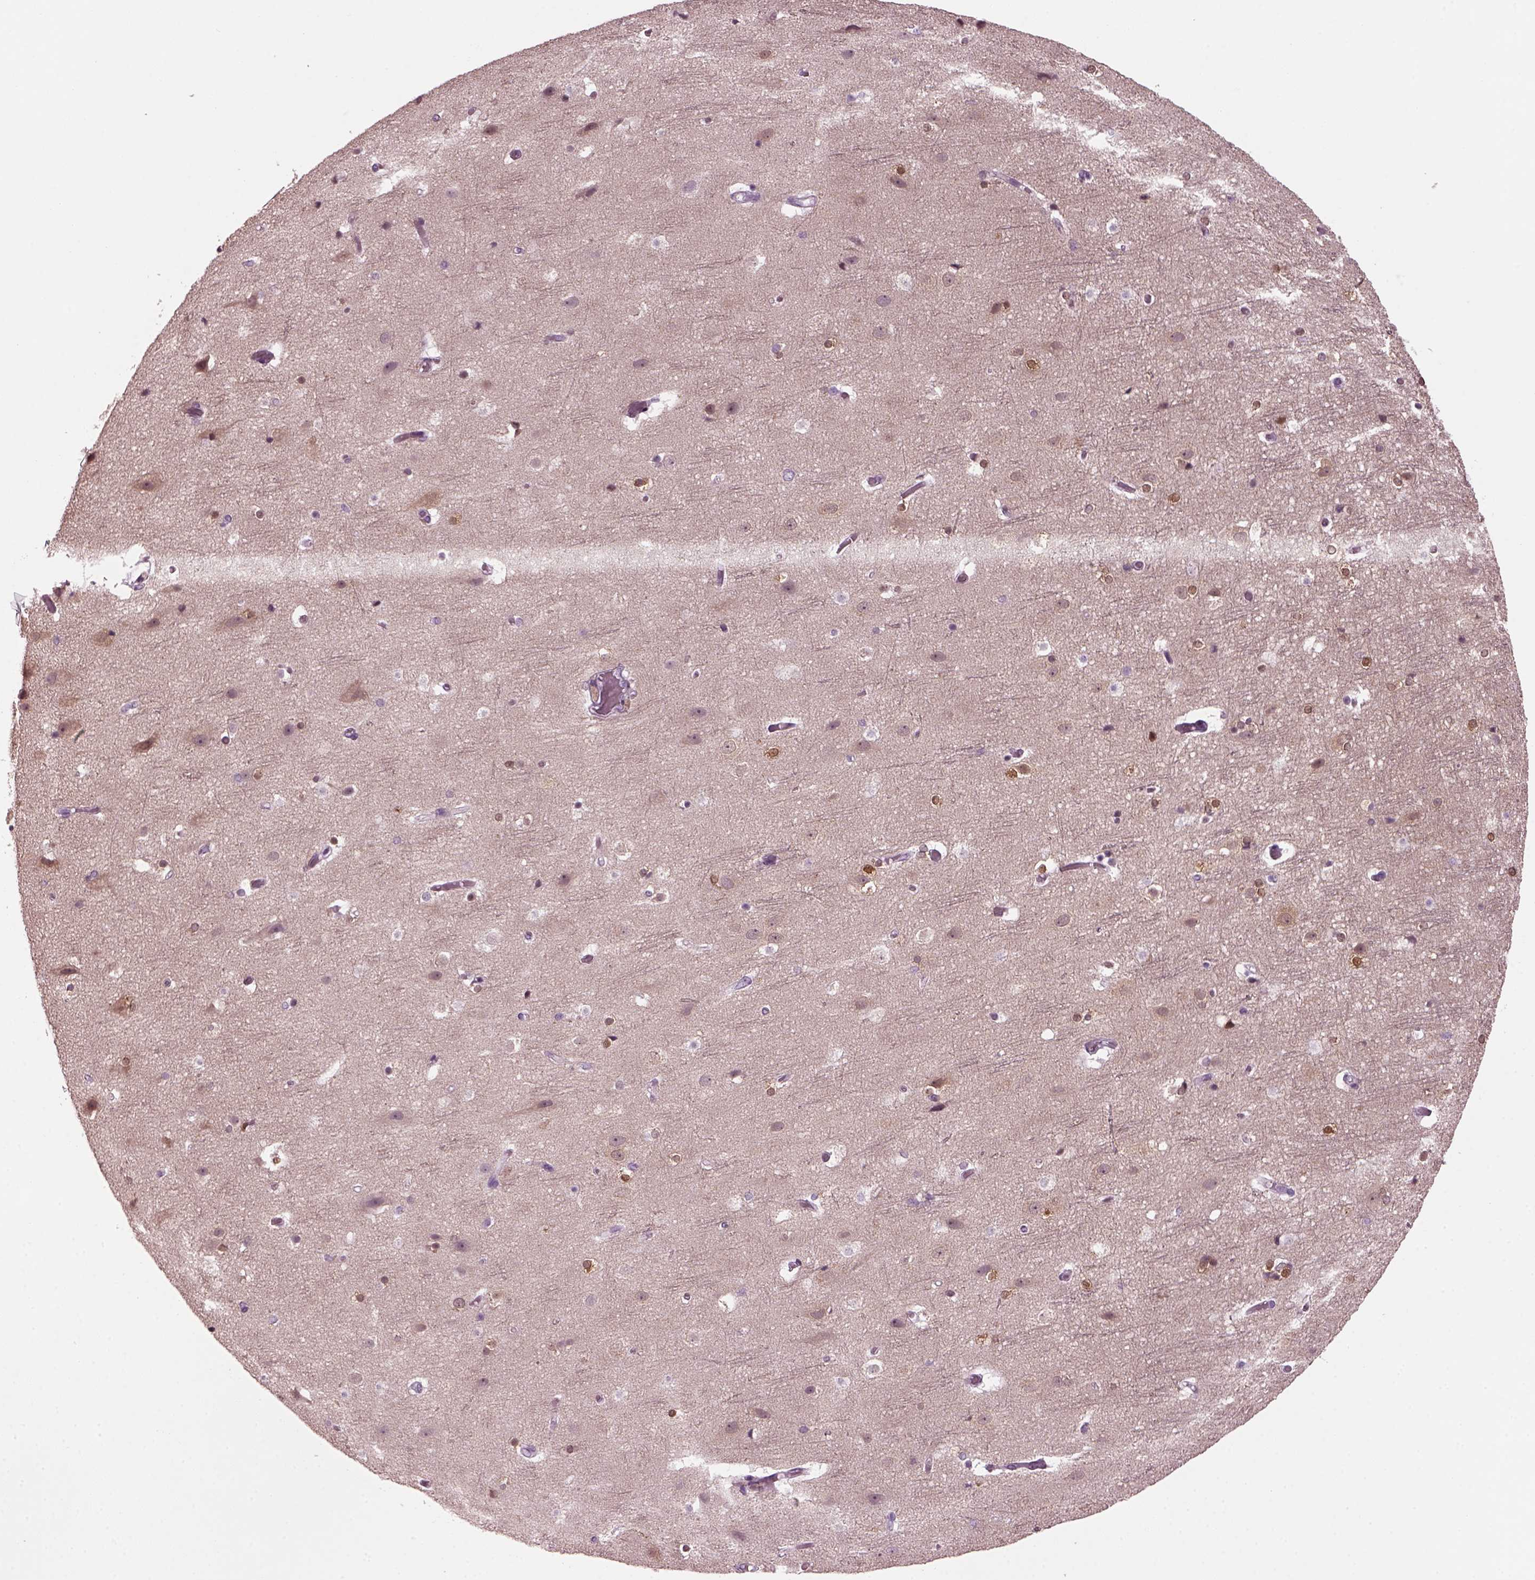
{"staining": {"intensity": "negative", "quantity": "none", "location": "none"}, "tissue": "cerebral cortex", "cell_type": "Endothelial cells", "image_type": "normal", "snomed": [{"axis": "morphology", "description": "Normal tissue, NOS"}, {"axis": "topography", "description": "Cerebral cortex"}], "caption": "Protein analysis of unremarkable cerebral cortex displays no significant staining in endothelial cells.", "gene": "DPYSL5", "patient": {"sex": "female", "age": 52}}